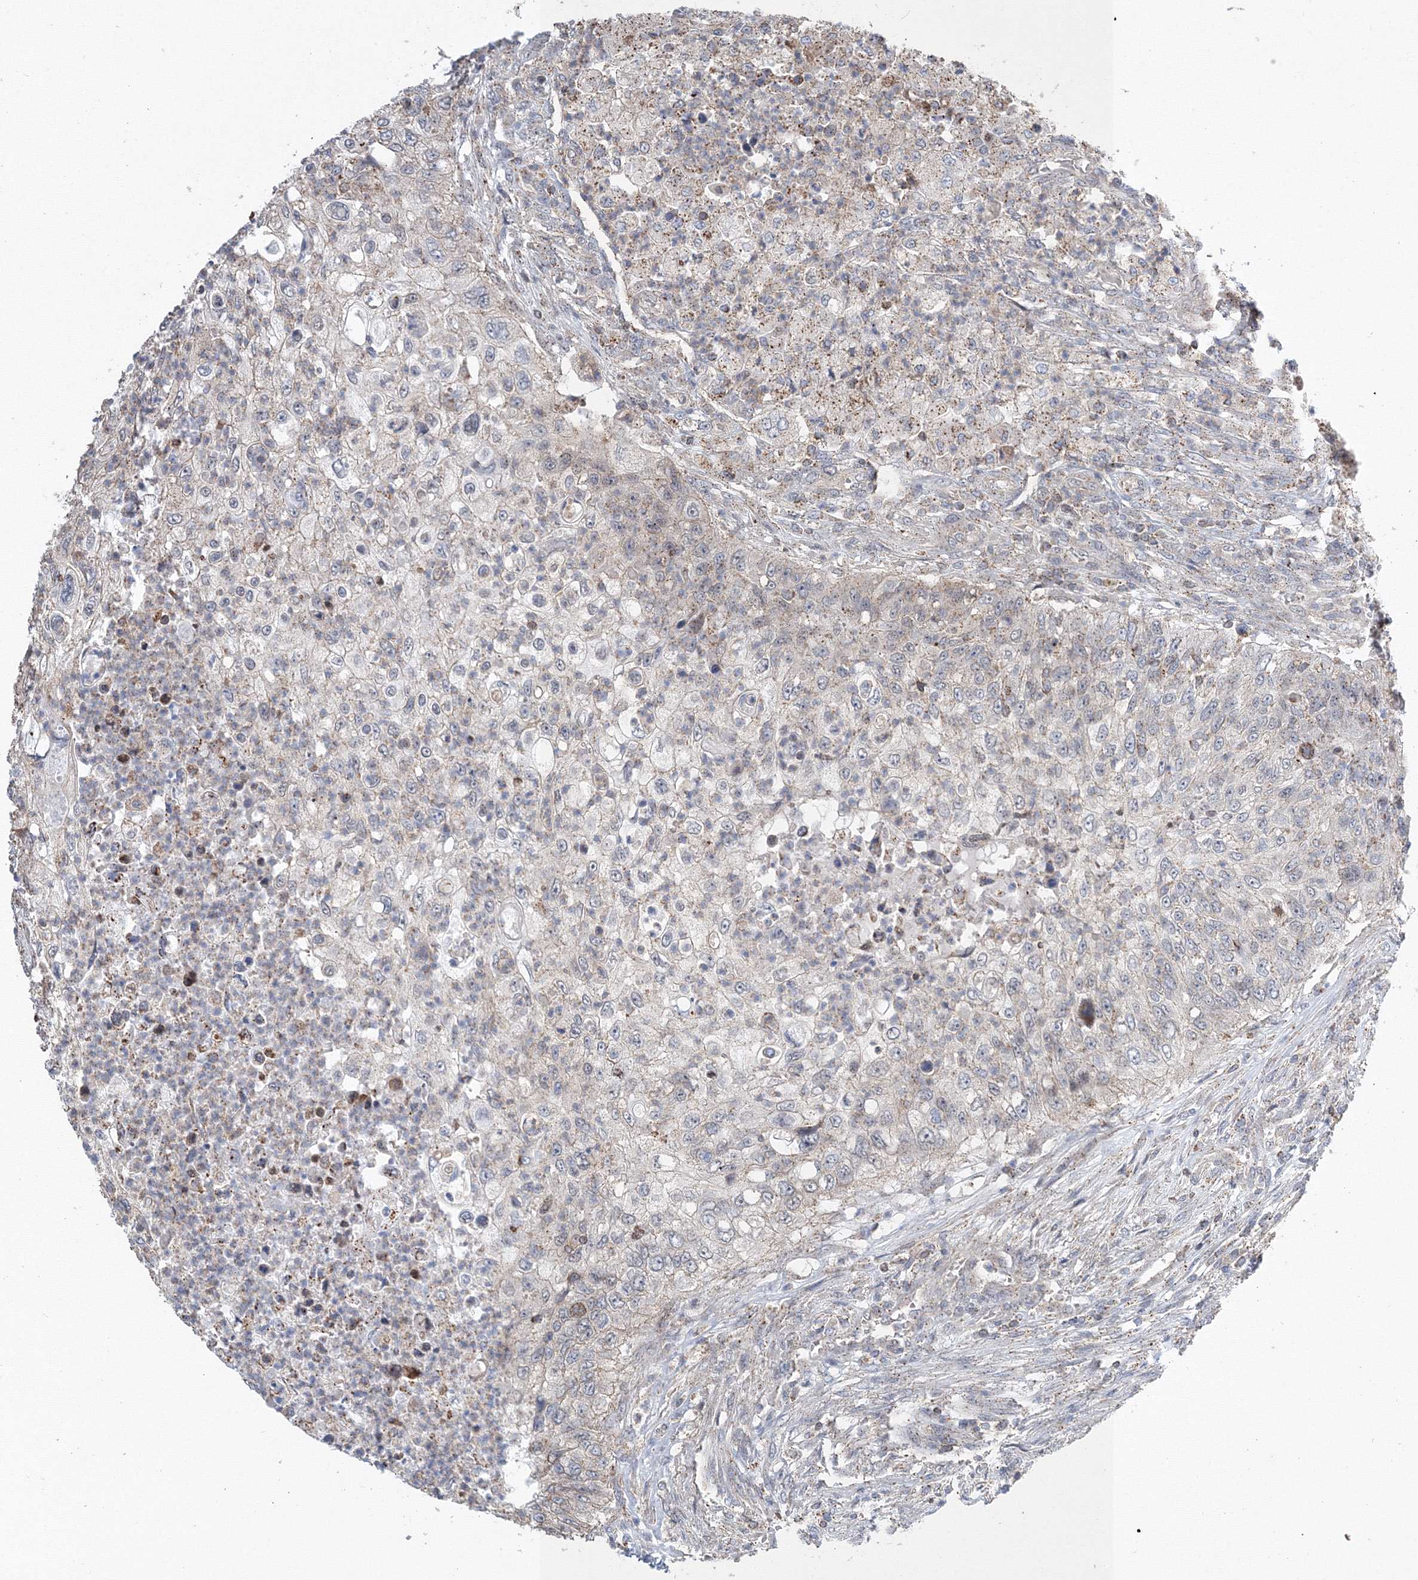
{"staining": {"intensity": "weak", "quantity": "25%-75%", "location": "cytoplasmic/membranous"}, "tissue": "urothelial cancer", "cell_type": "Tumor cells", "image_type": "cancer", "snomed": [{"axis": "morphology", "description": "Urothelial carcinoma, High grade"}, {"axis": "topography", "description": "Urinary bladder"}], "caption": "A low amount of weak cytoplasmic/membranous positivity is identified in about 25%-75% of tumor cells in urothelial cancer tissue. The protein of interest is stained brown, and the nuclei are stained in blue (DAB (3,3'-diaminobenzidine) IHC with brightfield microscopy, high magnification).", "gene": "AASDH", "patient": {"sex": "female", "age": 60}}